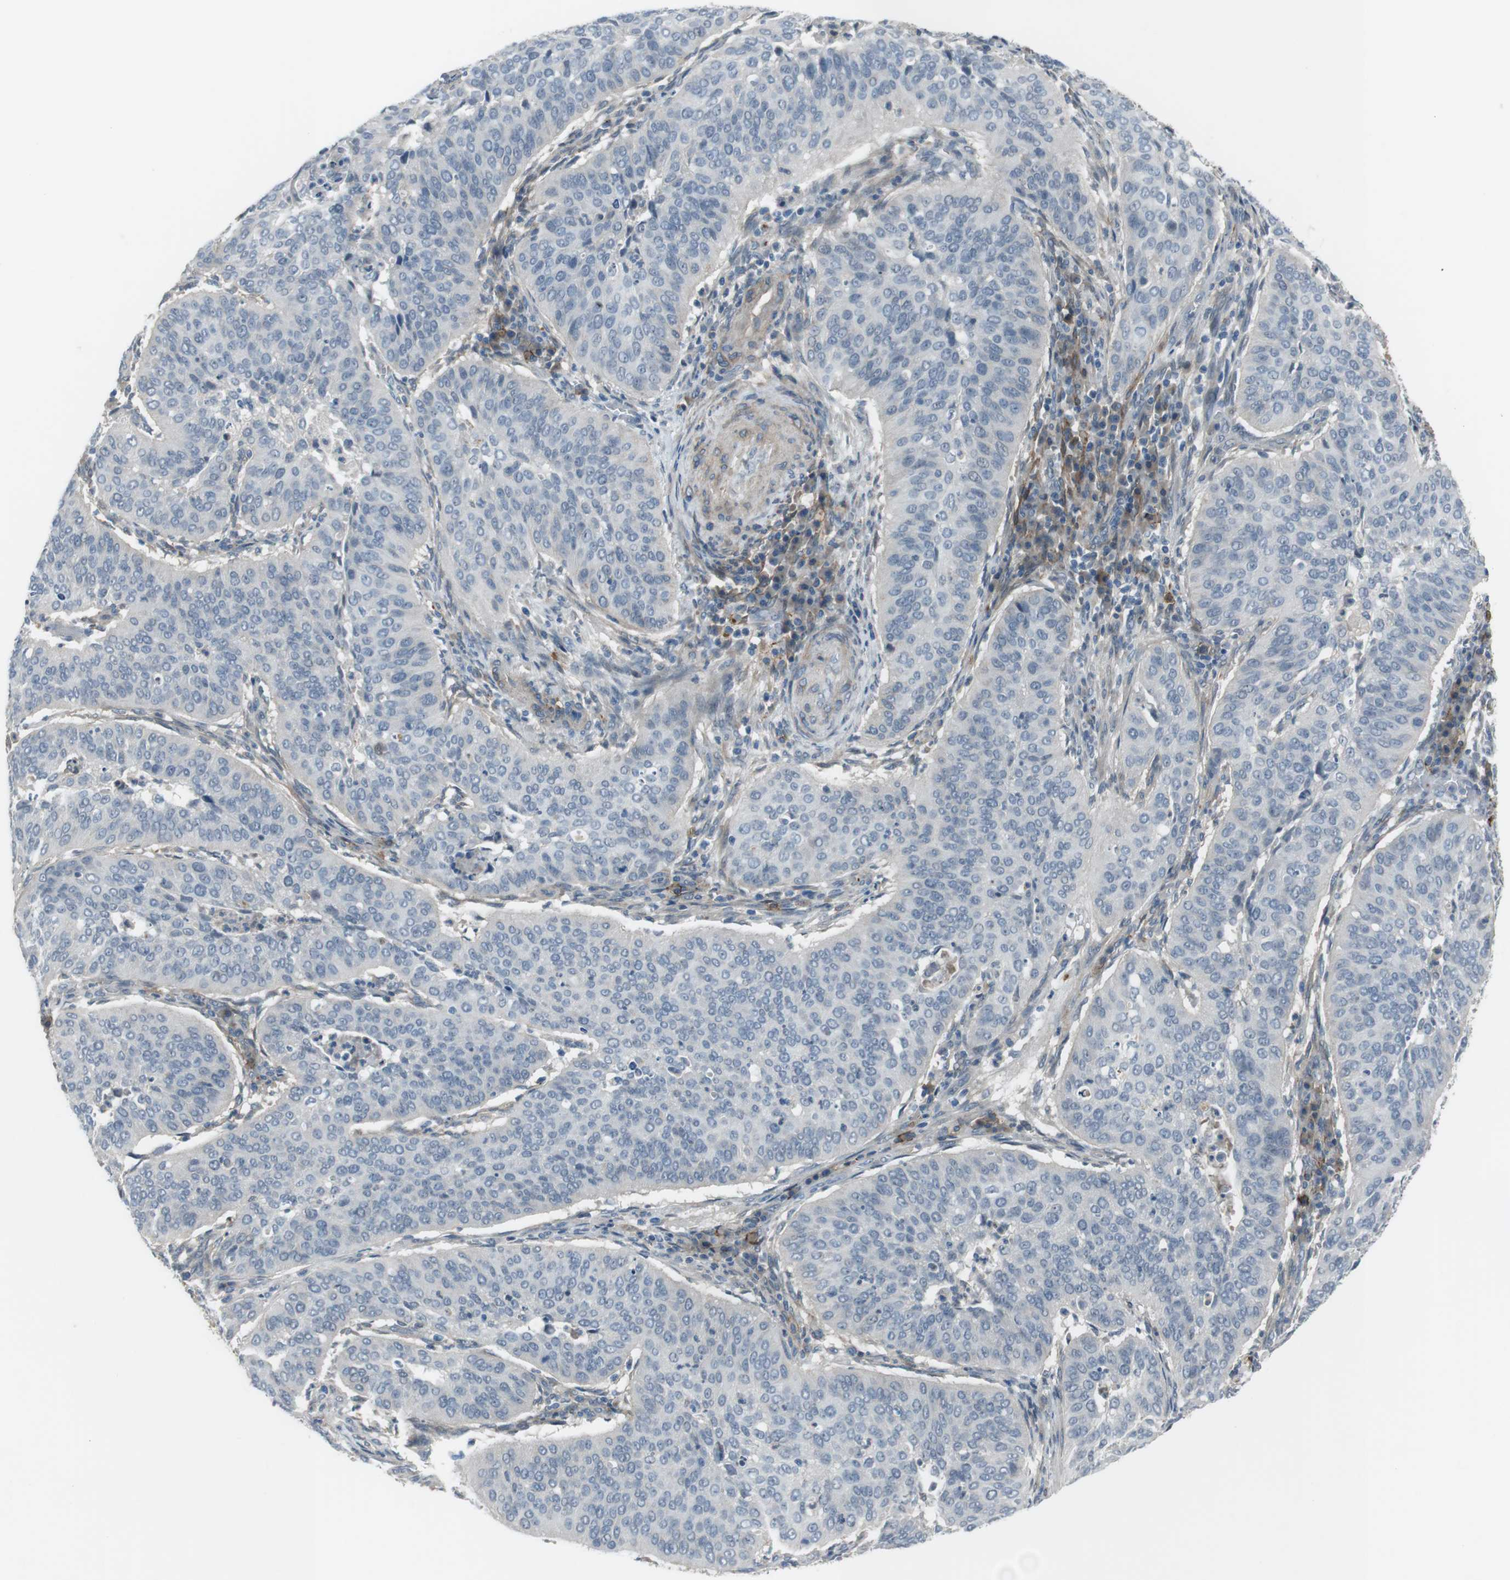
{"staining": {"intensity": "negative", "quantity": "none", "location": "none"}, "tissue": "cervical cancer", "cell_type": "Tumor cells", "image_type": "cancer", "snomed": [{"axis": "morphology", "description": "Normal tissue, NOS"}, {"axis": "morphology", "description": "Squamous cell carcinoma, NOS"}, {"axis": "topography", "description": "Cervix"}], "caption": "Tumor cells are negative for brown protein staining in squamous cell carcinoma (cervical). (Brightfield microscopy of DAB (3,3'-diaminobenzidine) immunohistochemistry at high magnification).", "gene": "ANK2", "patient": {"sex": "female", "age": 39}}